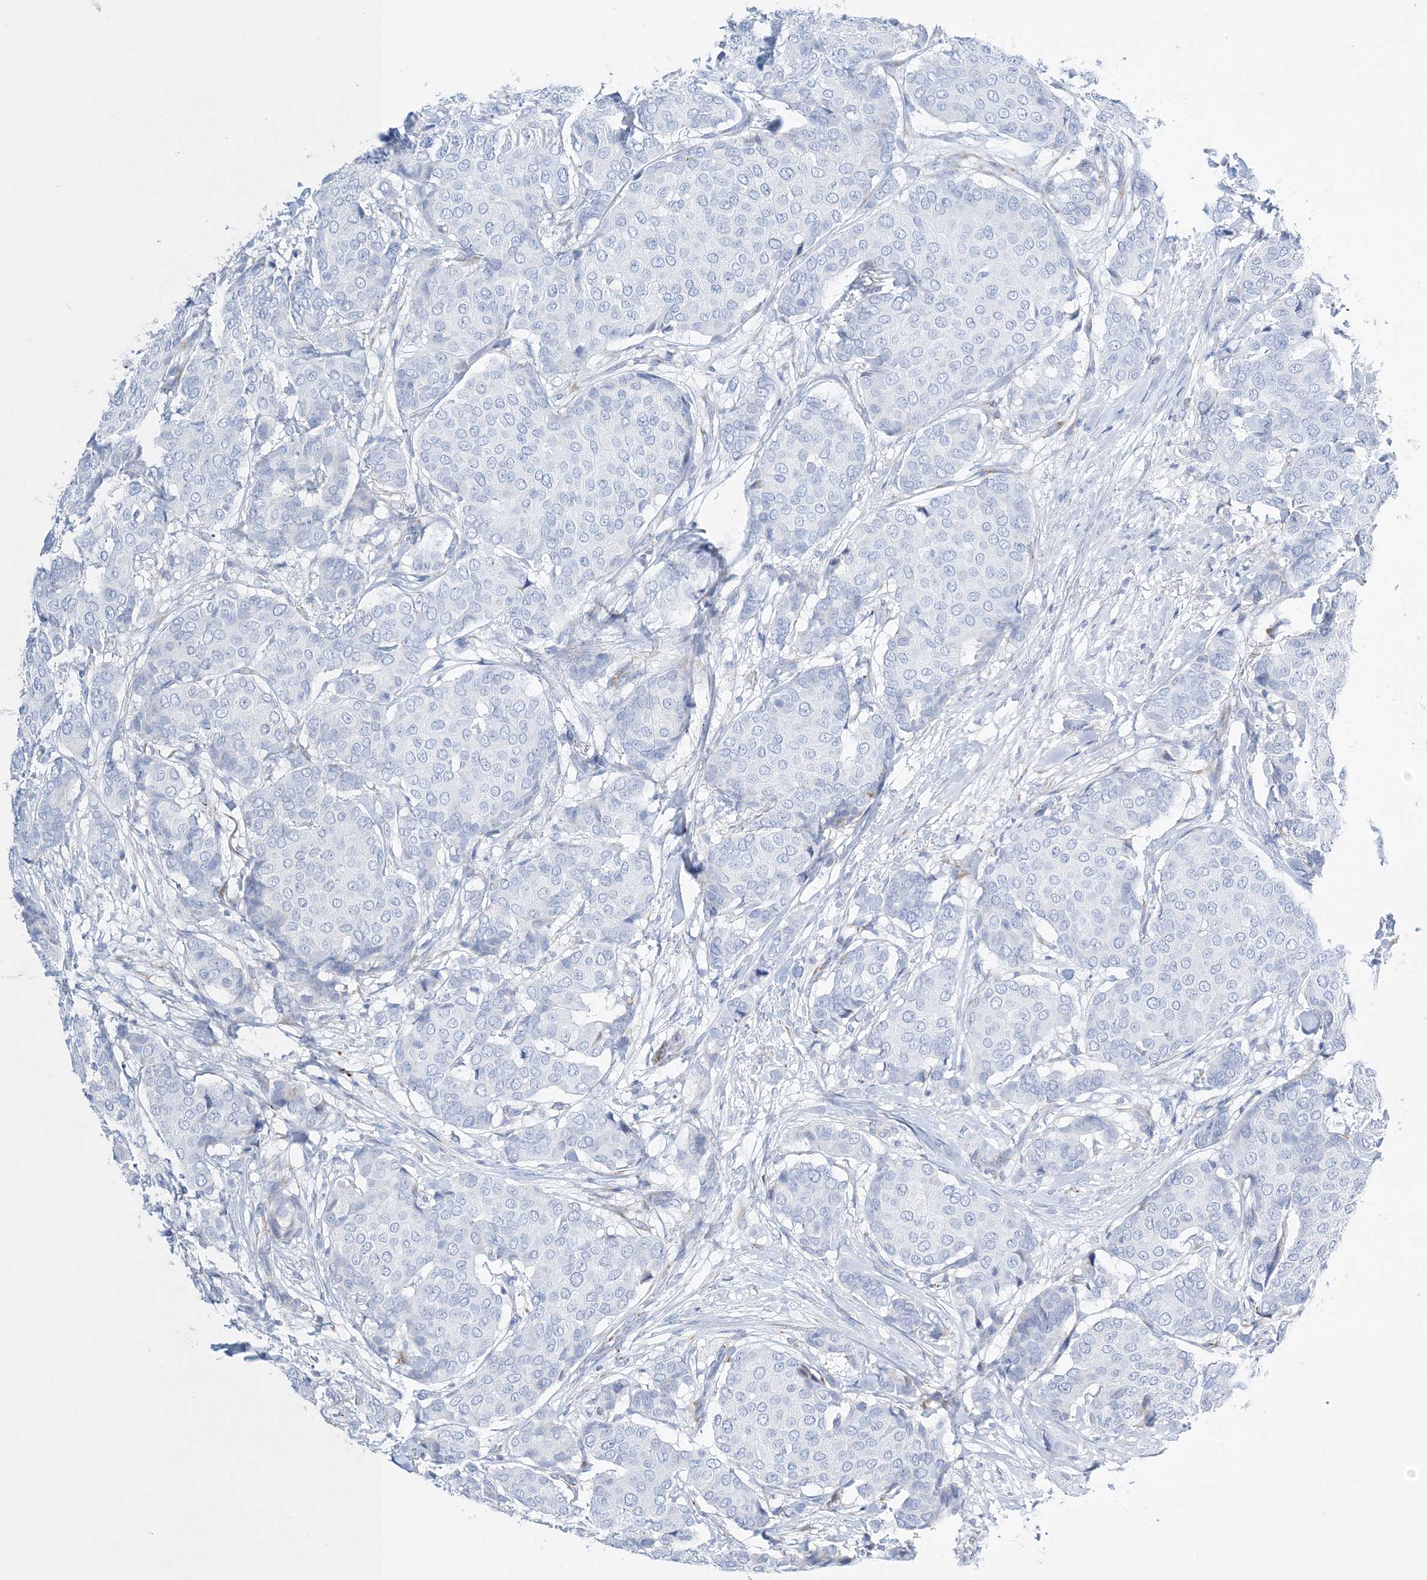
{"staining": {"intensity": "negative", "quantity": "none", "location": "none"}, "tissue": "breast cancer", "cell_type": "Tumor cells", "image_type": "cancer", "snomed": [{"axis": "morphology", "description": "Duct carcinoma"}, {"axis": "topography", "description": "Breast"}], "caption": "An immunohistochemistry image of breast cancer is shown. There is no staining in tumor cells of breast cancer.", "gene": "TSPYL6", "patient": {"sex": "female", "age": 75}}